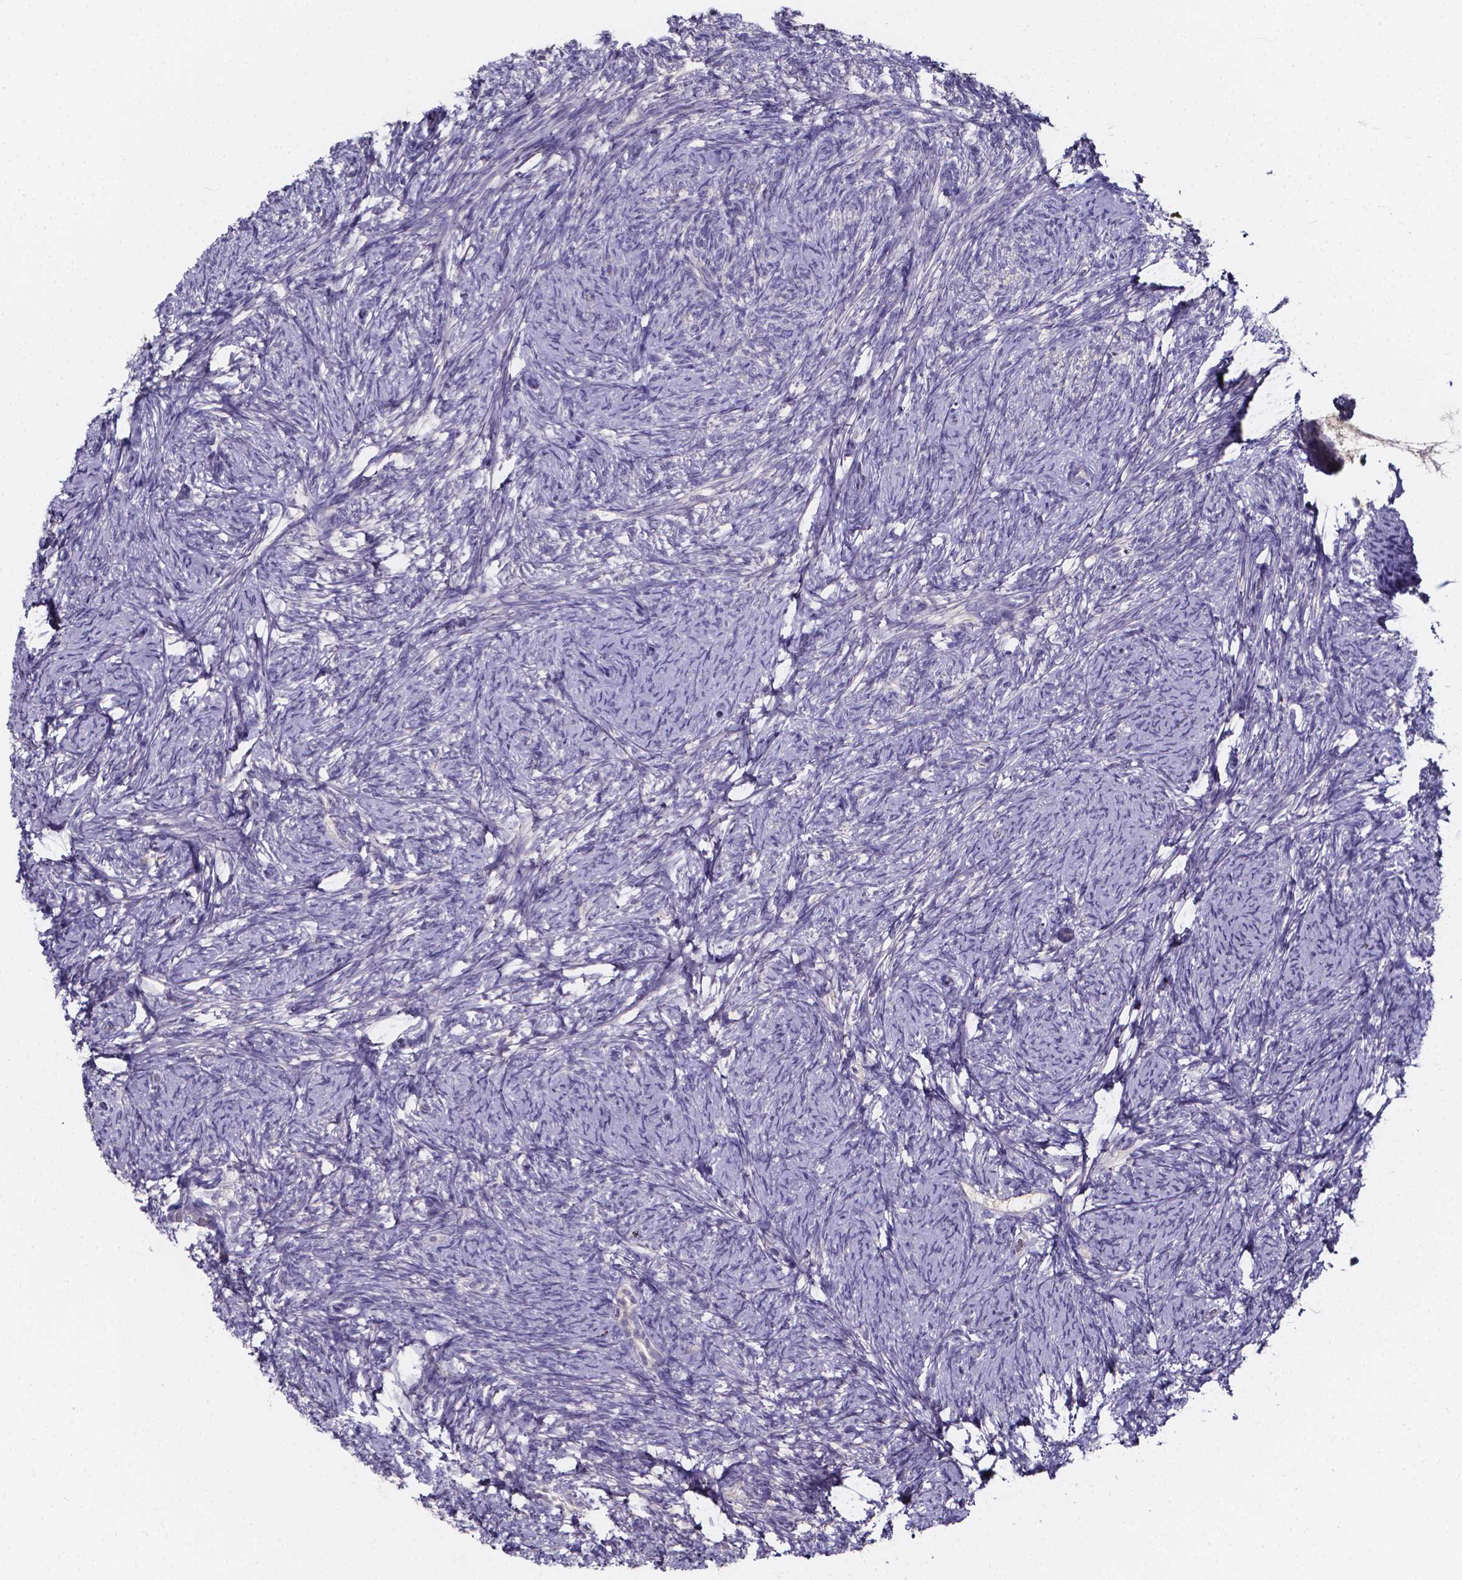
{"staining": {"intensity": "negative", "quantity": "none", "location": "none"}, "tissue": "ovary", "cell_type": "Ovarian stroma cells", "image_type": "normal", "snomed": [{"axis": "morphology", "description": "Normal tissue, NOS"}, {"axis": "topography", "description": "Ovary"}], "caption": "Immunohistochemistry (IHC) histopathology image of unremarkable ovary: ovary stained with DAB displays no significant protein positivity in ovarian stroma cells.", "gene": "SPOCD1", "patient": {"sex": "female", "age": 34}}